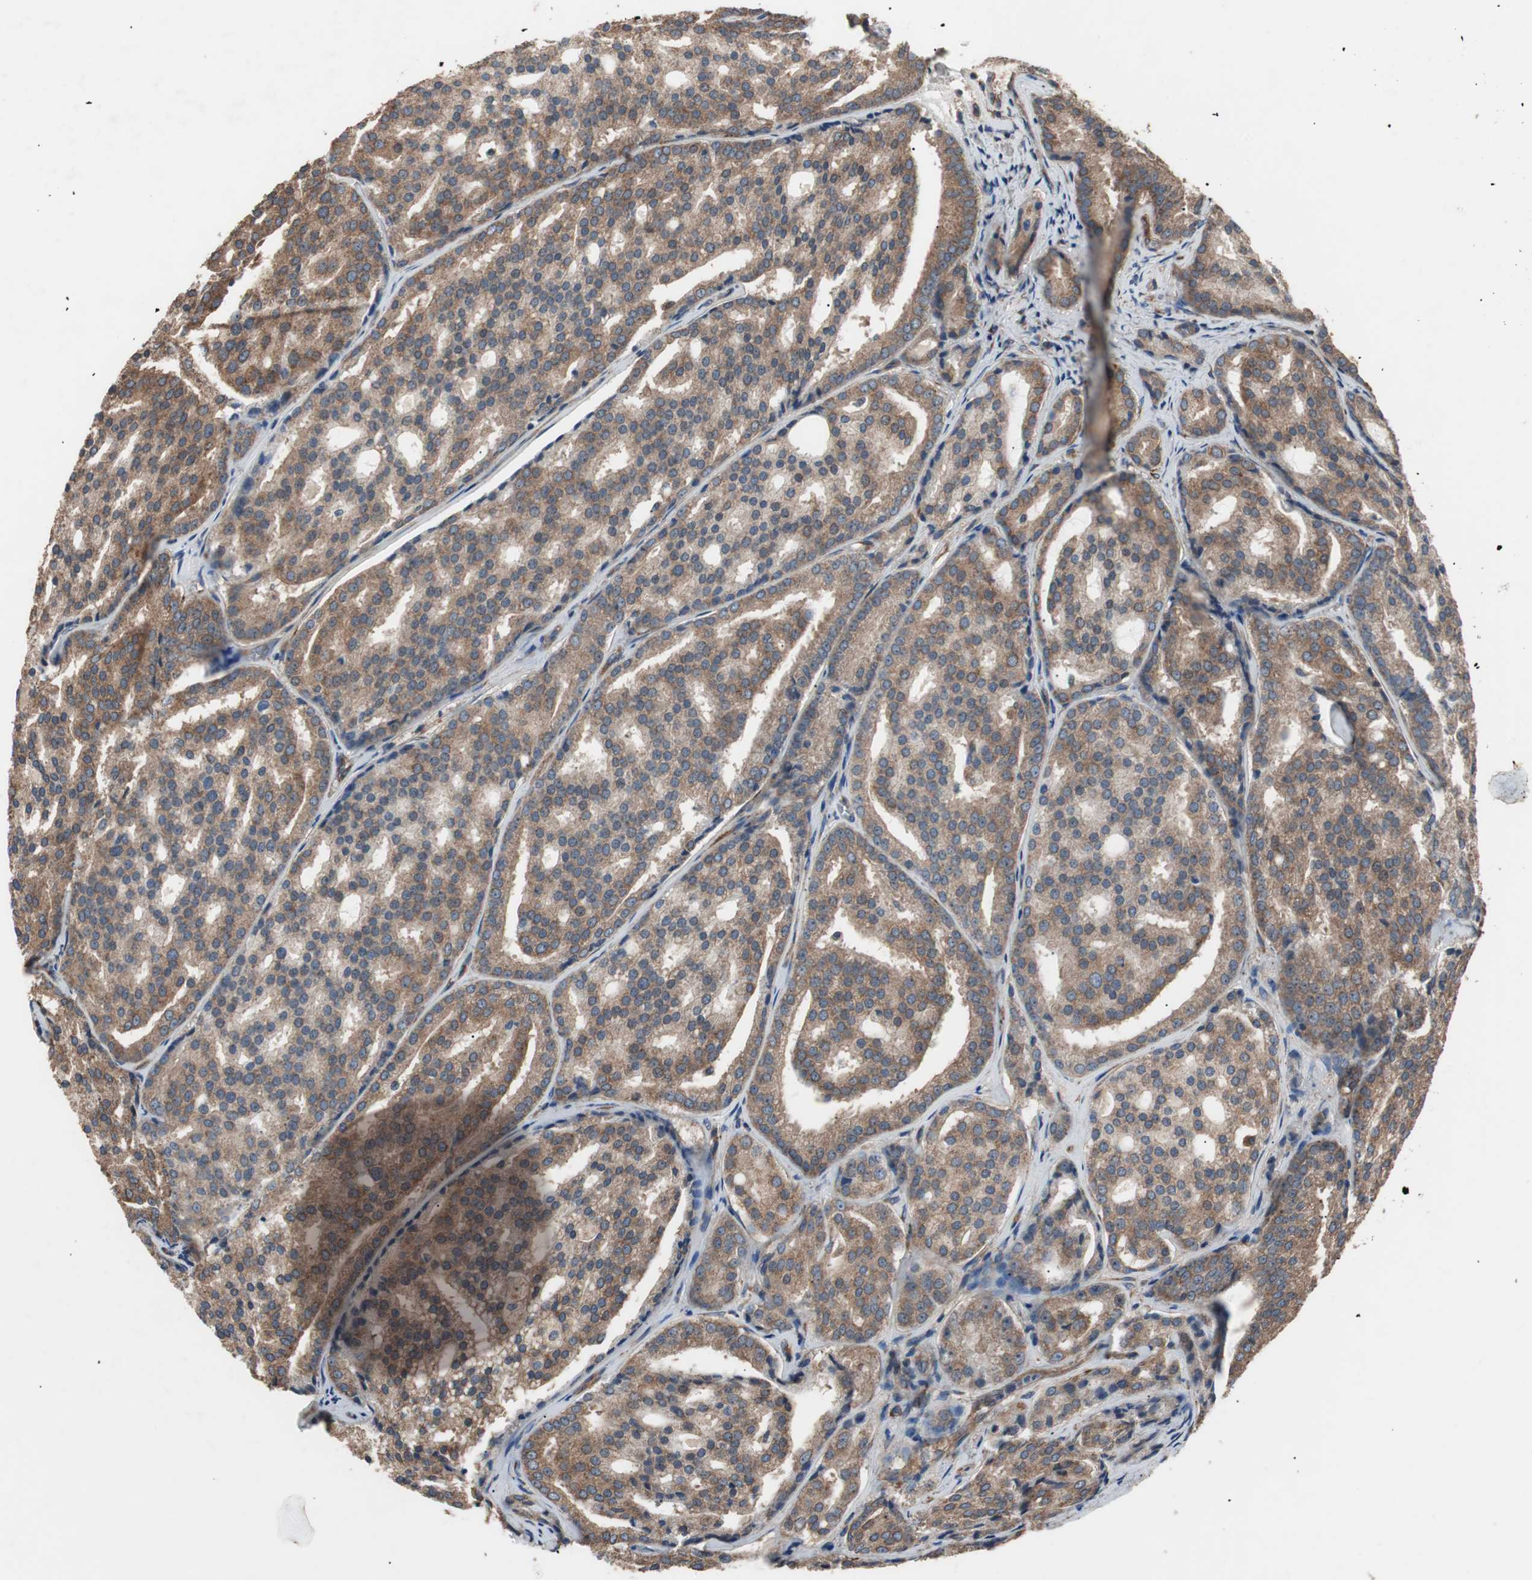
{"staining": {"intensity": "strong", "quantity": ">75%", "location": "cytoplasmic/membranous"}, "tissue": "prostate cancer", "cell_type": "Tumor cells", "image_type": "cancer", "snomed": [{"axis": "morphology", "description": "Adenocarcinoma, High grade"}, {"axis": "topography", "description": "Prostate"}], "caption": "Immunohistochemical staining of human prostate cancer (high-grade adenocarcinoma) displays strong cytoplasmic/membranous protein positivity in approximately >75% of tumor cells. Using DAB (3,3'-diaminobenzidine) (brown) and hematoxylin (blue) stains, captured at high magnification using brightfield microscopy.", "gene": "LZTS1", "patient": {"sex": "male", "age": 64}}